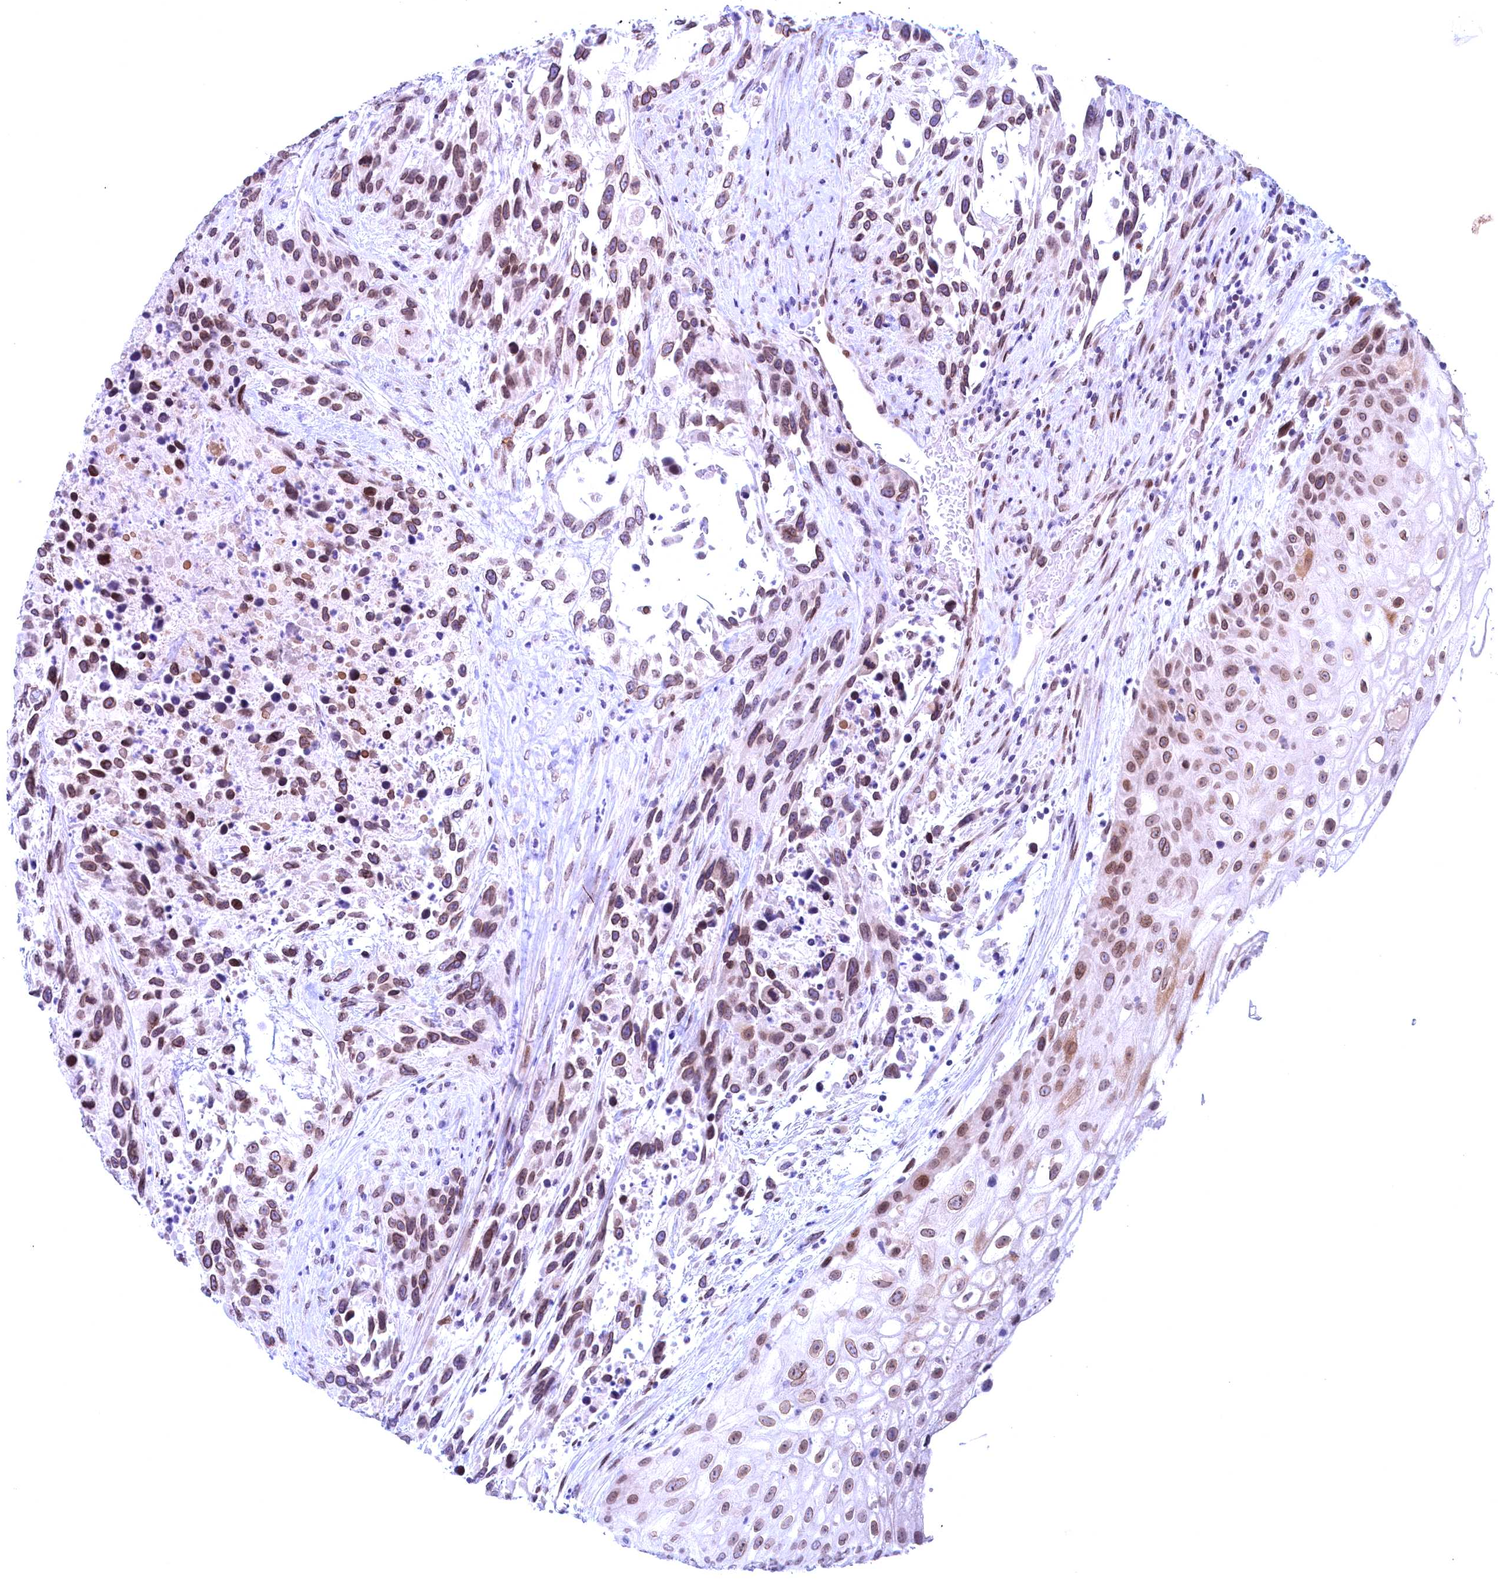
{"staining": {"intensity": "moderate", "quantity": ">75%", "location": "cytoplasmic/membranous,nuclear"}, "tissue": "urothelial cancer", "cell_type": "Tumor cells", "image_type": "cancer", "snomed": [{"axis": "morphology", "description": "Urothelial carcinoma, High grade"}, {"axis": "topography", "description": "Urinary bladder"}], "caption": "High-grade urothelial carcinoma tissue exhibits moderate cytoplasmic/membranous and nuclear expression in approximately >75% of tumor cells", "gene": "GPSM1", "patient": {"sex": "female", "age": 70}}